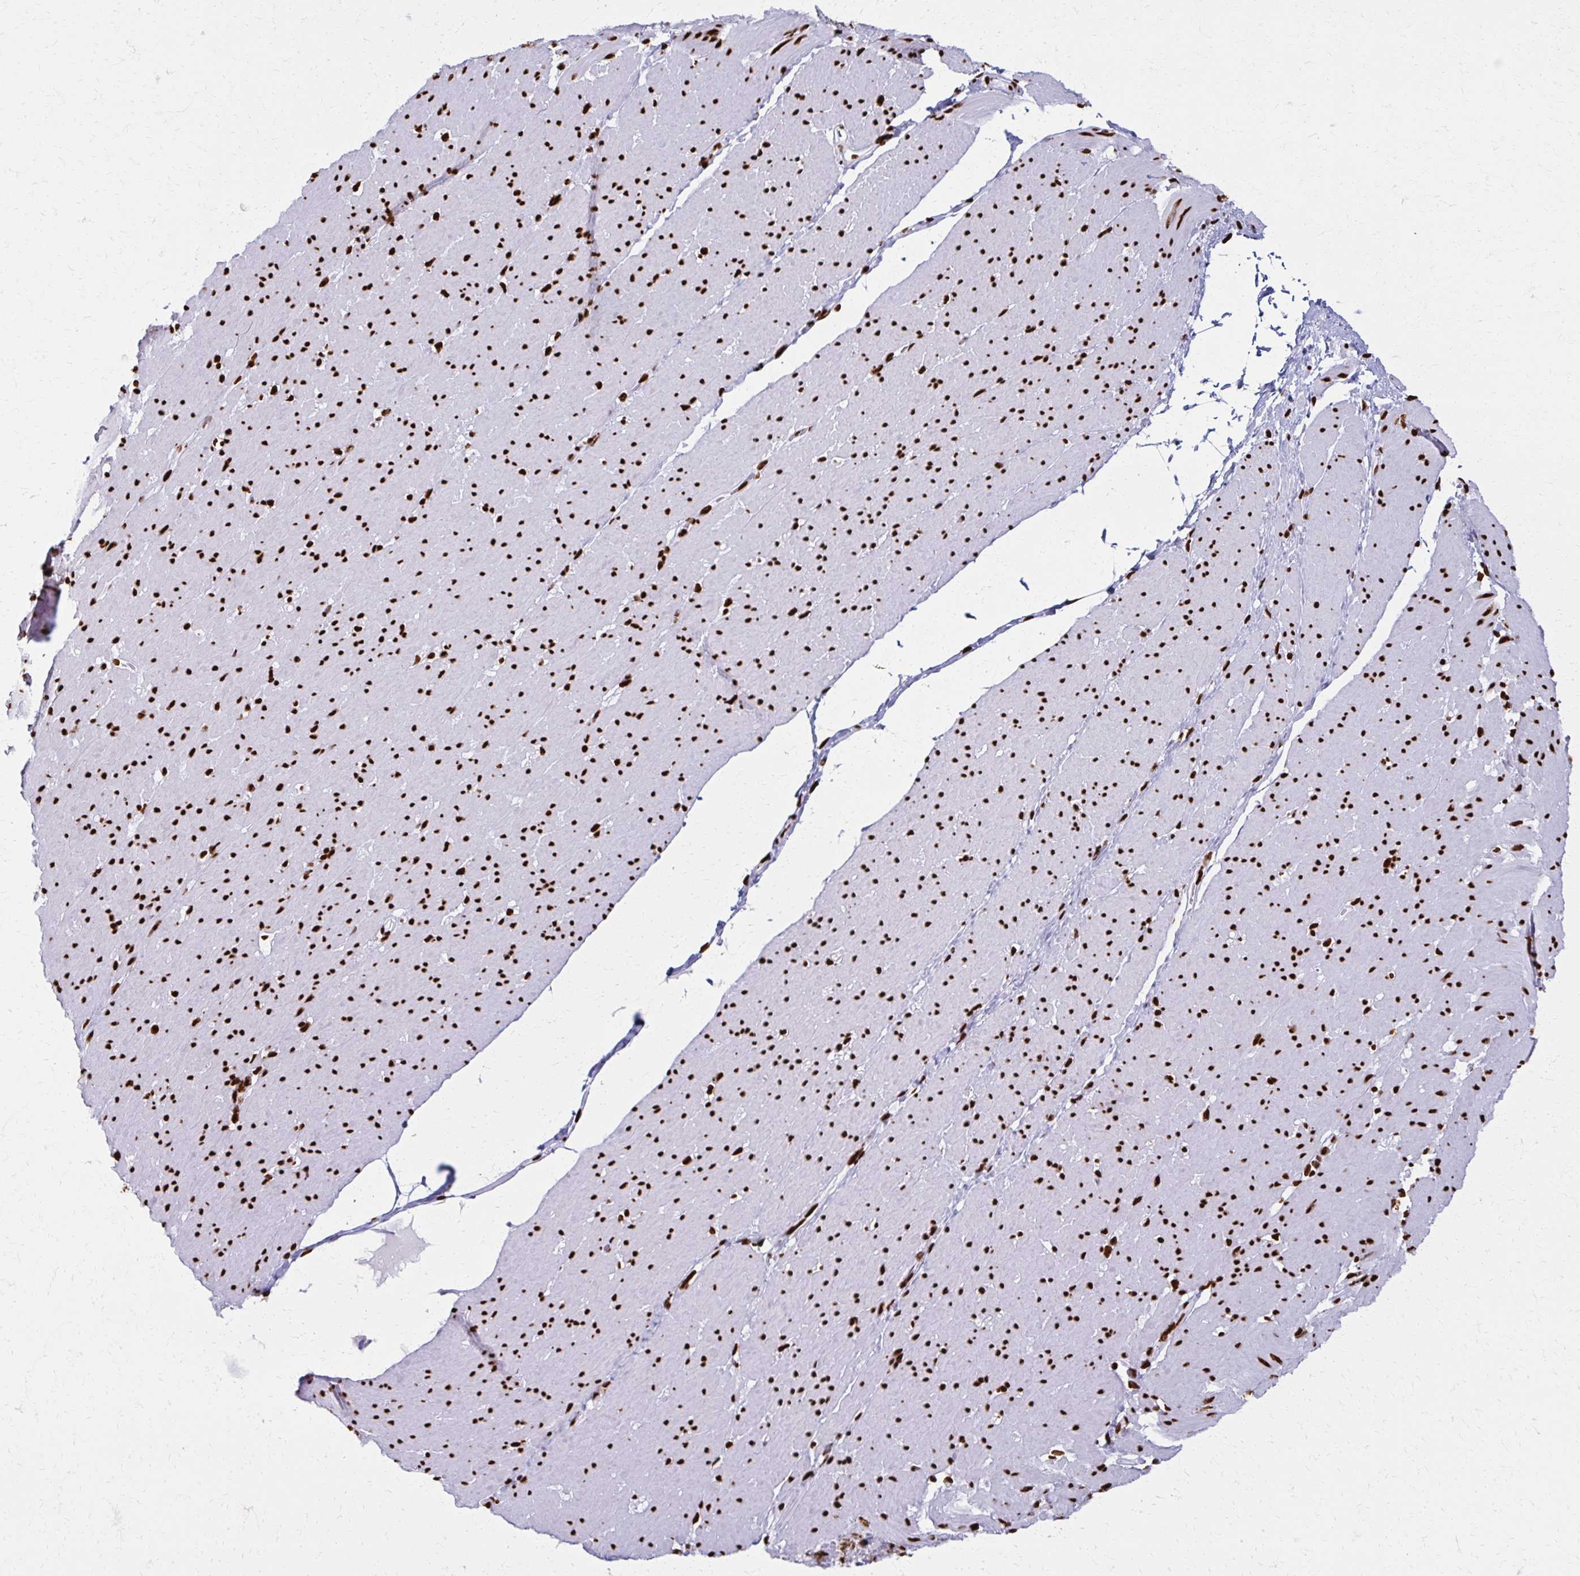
{"staining": {"intensity": "strong", "quantity": ">75%", "location": "nuclear"}, "tissue": "smooth muscle", "cell_type": "Smooth muscle cells", "image_type": "normal", "snomed": [{"axis": "morphology", "description": "Normal tissue, NOS"}, {"axis": "topography", "description": "Smooth muscle"}, {"axis": "topography", "description": "Rectum"}], "caption": "A brown stain highlights strong nuclear expression of a protein in smooth muscle cells of benign smooth muscle. (DAB IHC with brightfield microscopy, high magnification).", "gene": "NONO", "patient": {"sex": "male", "age": 53}}